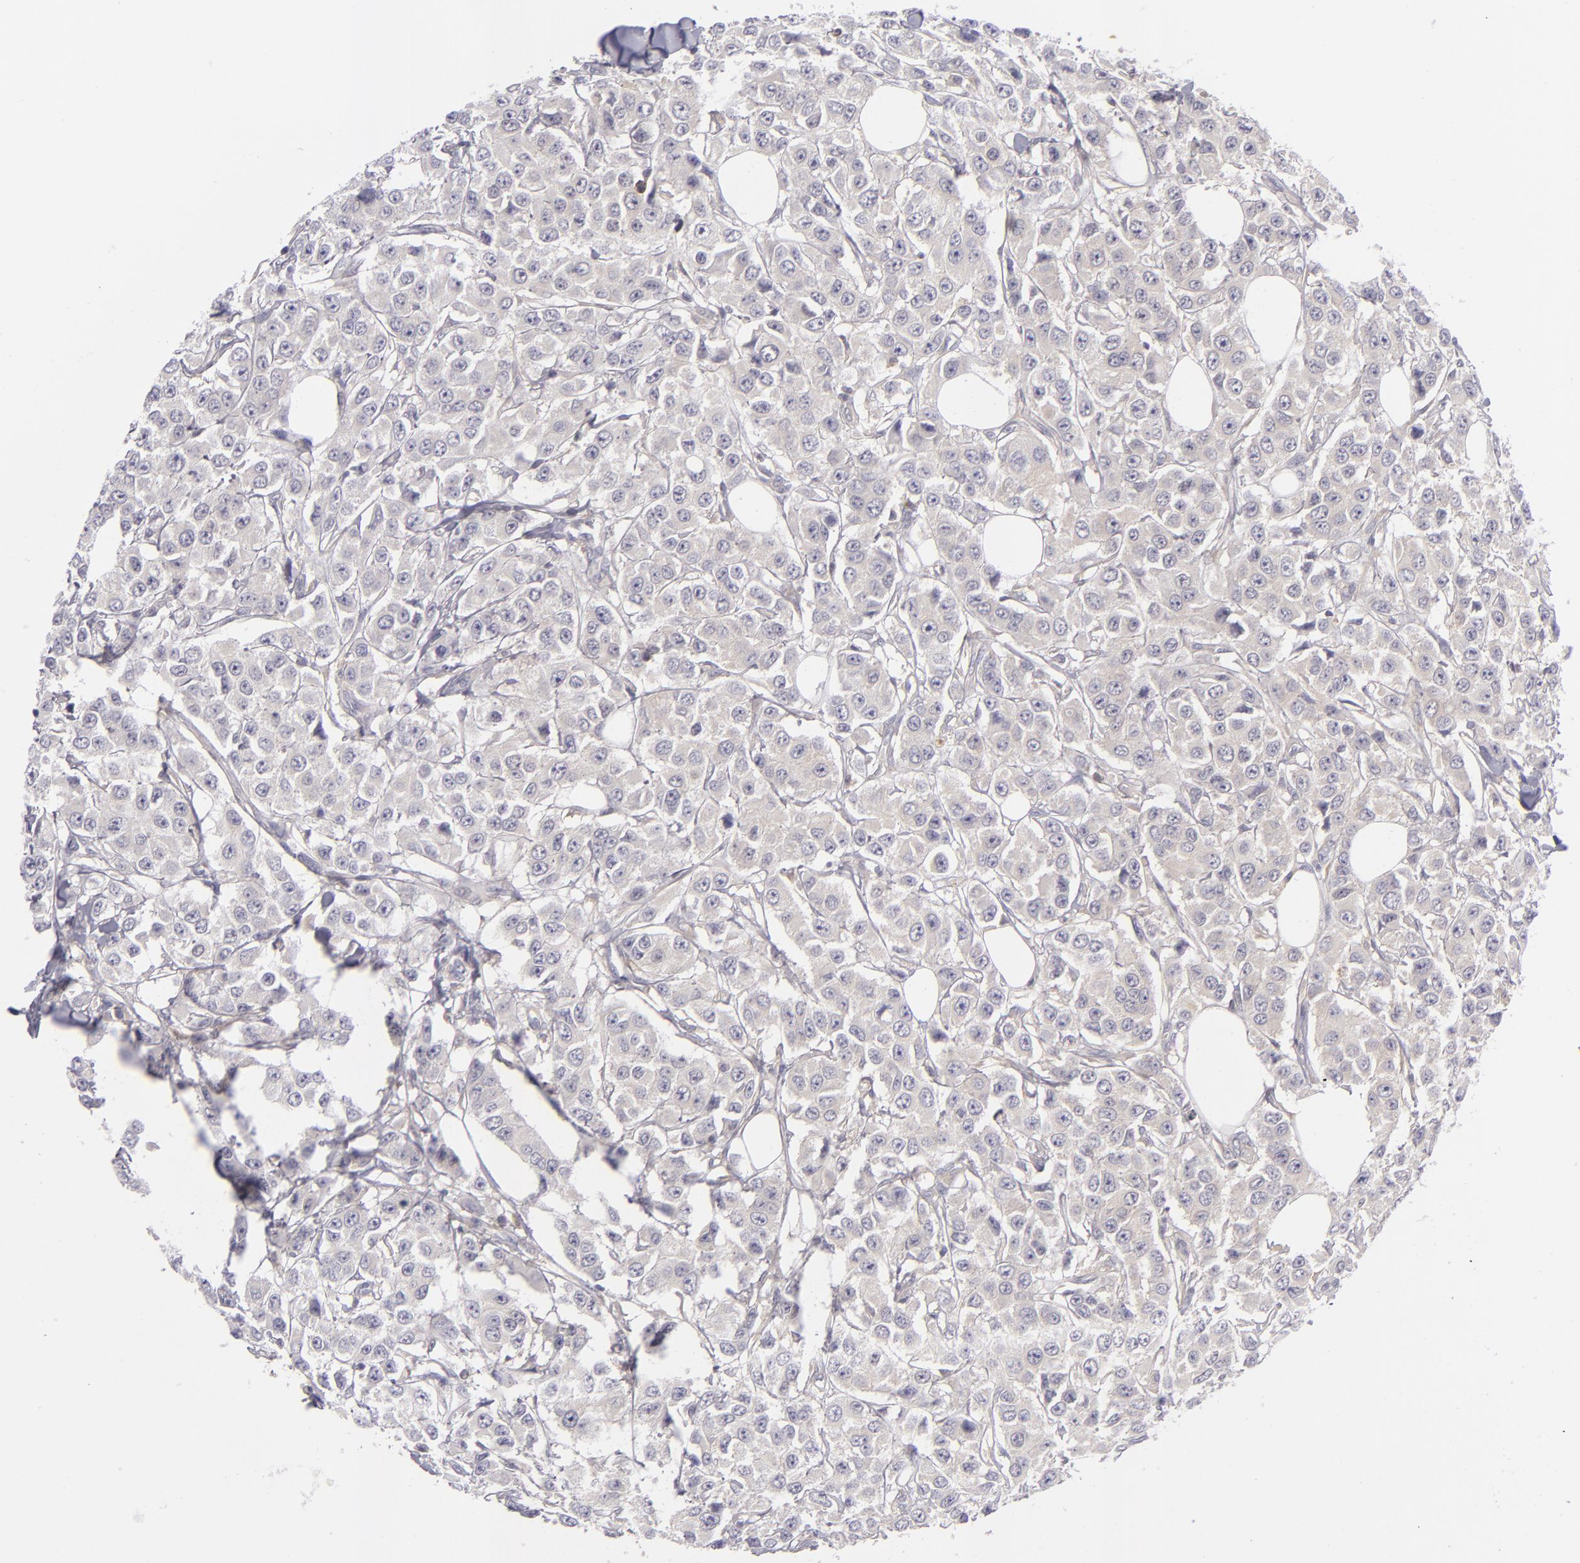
{"staining": {"intensity": "negative", "quantity": "none", "location": "none"}, "tissue": "breast cancer", "cell_type": "Tumor cells", "image_type": "cancer", "snomed": [{"axis": "morphology", "description": "Duct carcinoma"}, {"axis": "topography", "description": "Breast"}], "caption": "Tumor cells are negative for protein expression in human breast cancer.", "gene": "MMP10", "patient": {"sex": "female", "age": 58}}